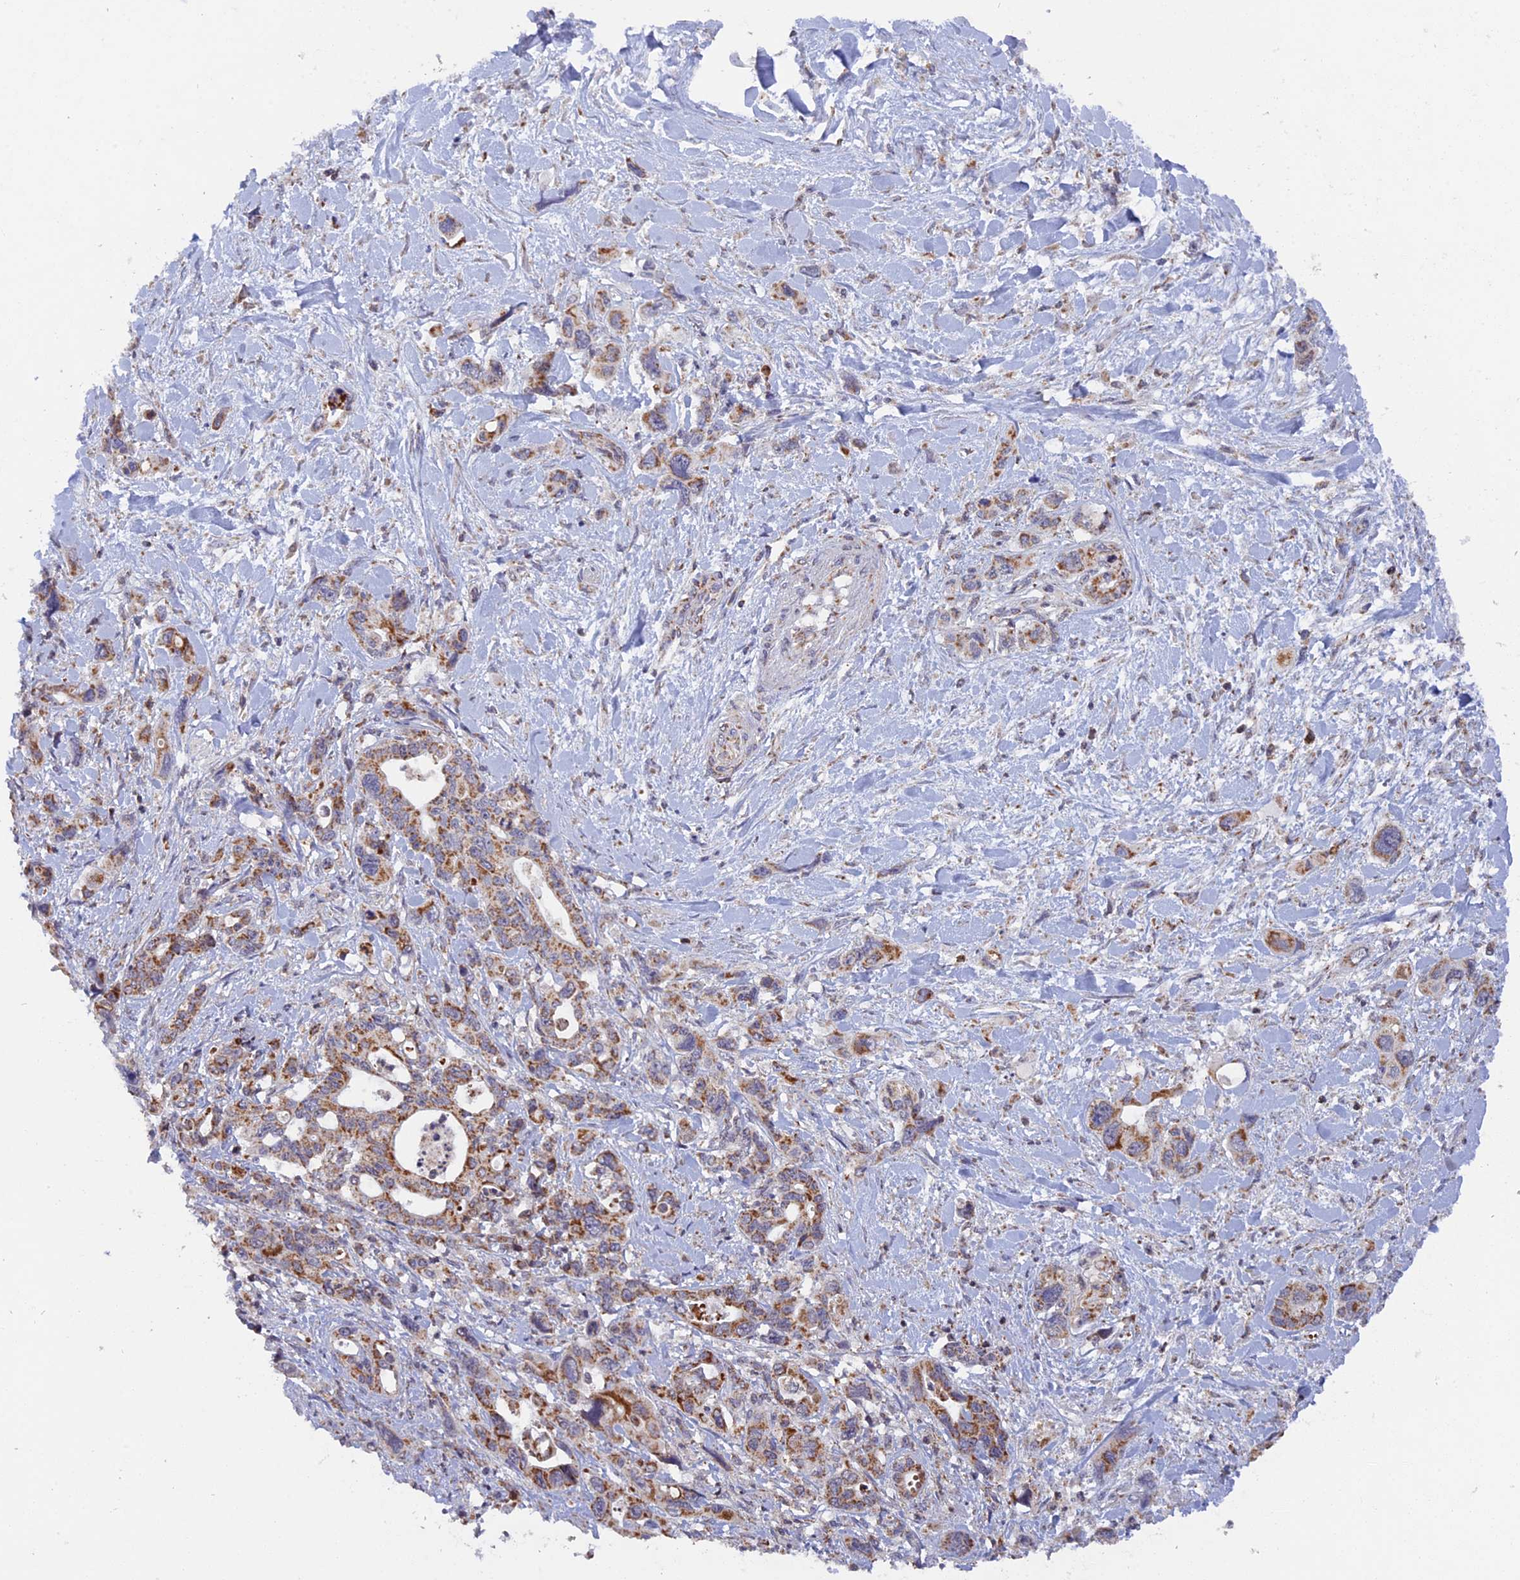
{"staining": {"intensity": "moderate", "quantity": ">75%", "location": "cytoplasmic/membranous"}, "tissue": "pancreatic cancer", "cell_type": "Tumor cells", "image_type": "cancer", "snomed": [{"axis": "morphology", "description": "Adenocarcinoma, NOS"}, {"axis": "topography", "description": "Pancreas"}], "caption": "Pancreatic adenocarcinoma stained with IHC exhibits moderate cytoplasmic/membranous expression in about >75% of tumor cells. (DAB IHC with brightfield microscopy, high magnification).", "gene": "MPV17L", "patient": {"sex": "male", "age": 46}}